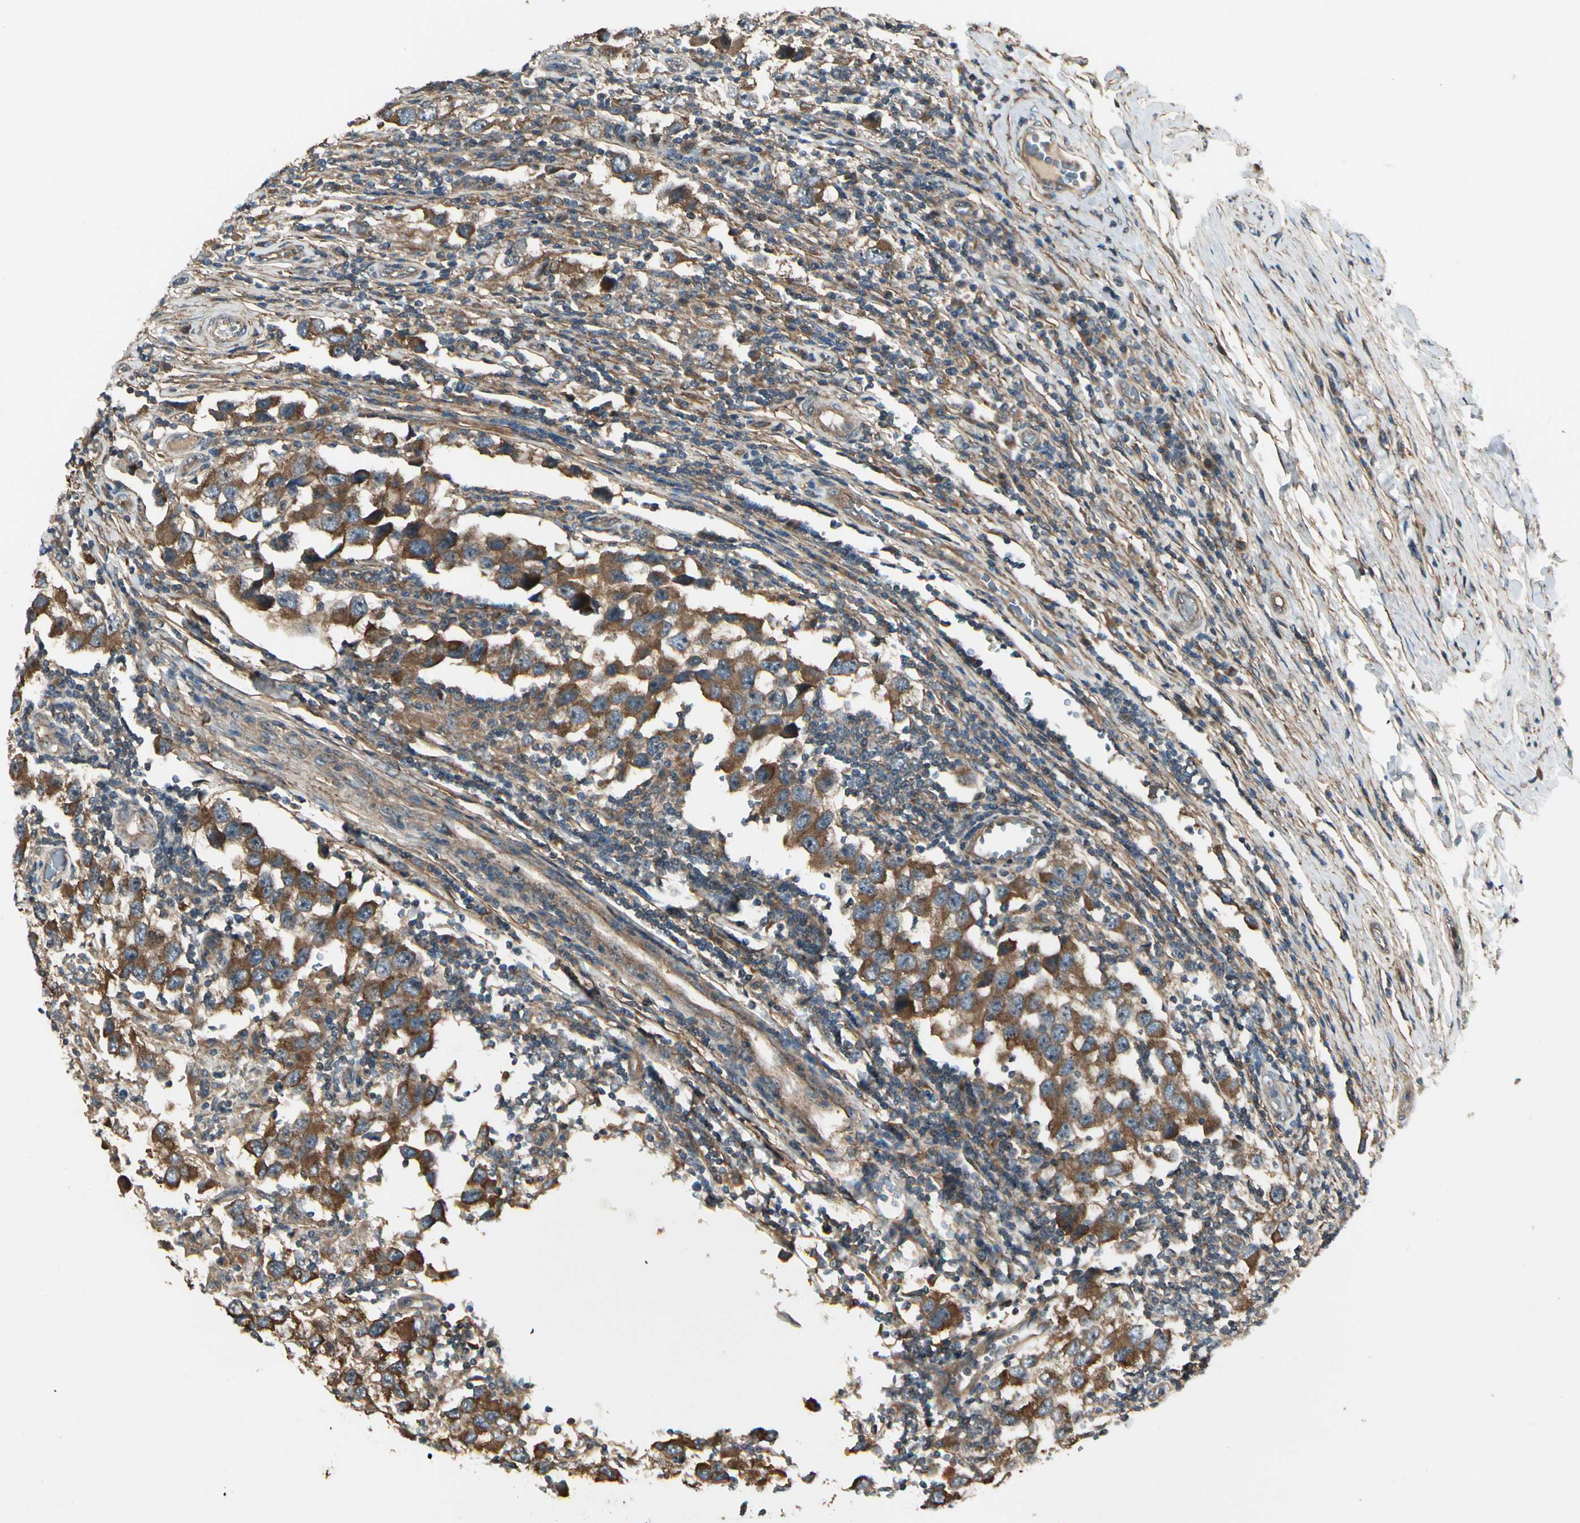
{"staining": {"intensity": "strong", "quantity": ">75%", "location": "cytoplasmic/membranous"}, "tissue": "testis cancer", "cell_type": "Tumor cells", "image_type": "cancer", "snomed": [{"axis": "morphology", "description": "Carcinoma, Embryonal, NOS"}, {"axis": "topography", "description": "Testis"}], "caption": "Testis cancer (embryonal carcinoma) was stained to show a protein in brown. There is high levels of strong cytoplasmic/membranous expression in about >75% of tumor cells.", "gene": "FKBP15", "patient": {"sex": "male", "age": 21}}